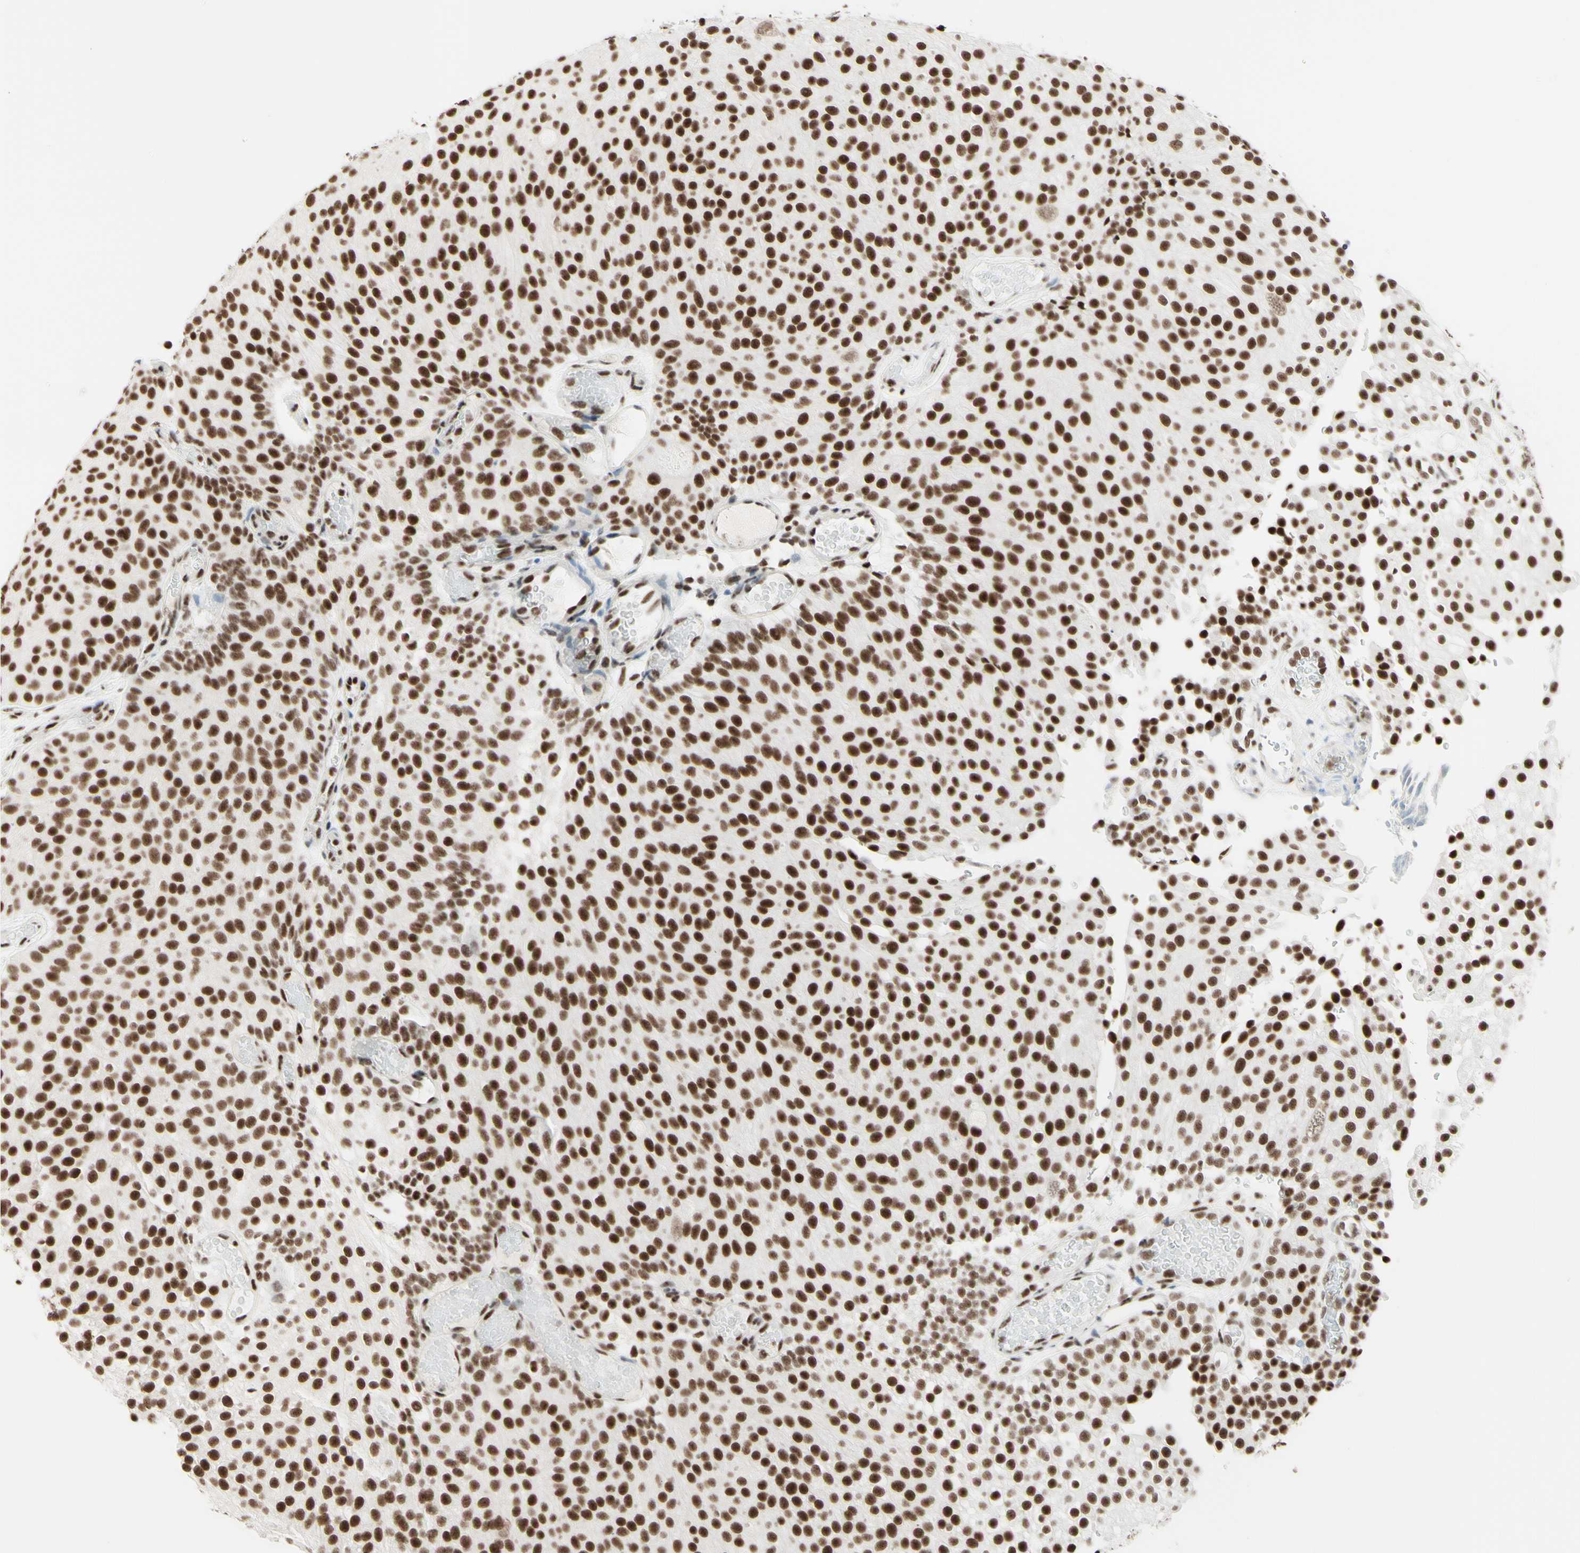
{"staining": {"intensity": "strong", "quantity": ">75%", "location": "nuclear"}, "tissue": "urothelial cancer", "cell_type": "Tumor cells", "image_type": "cancer", "snomed": [{"axis": "morphology", "description": "Urothelial carcinoma, Low grade"}, {"axis": "topography", "description": "Urinary bladder"}], "caption": "The micrograph shows a brown stain indicating the presence of a protein in the nuclear of tumor cells in urothelial cancer.", "gene": "WTAP", "patient": {"sex": "male", "age": 78}}